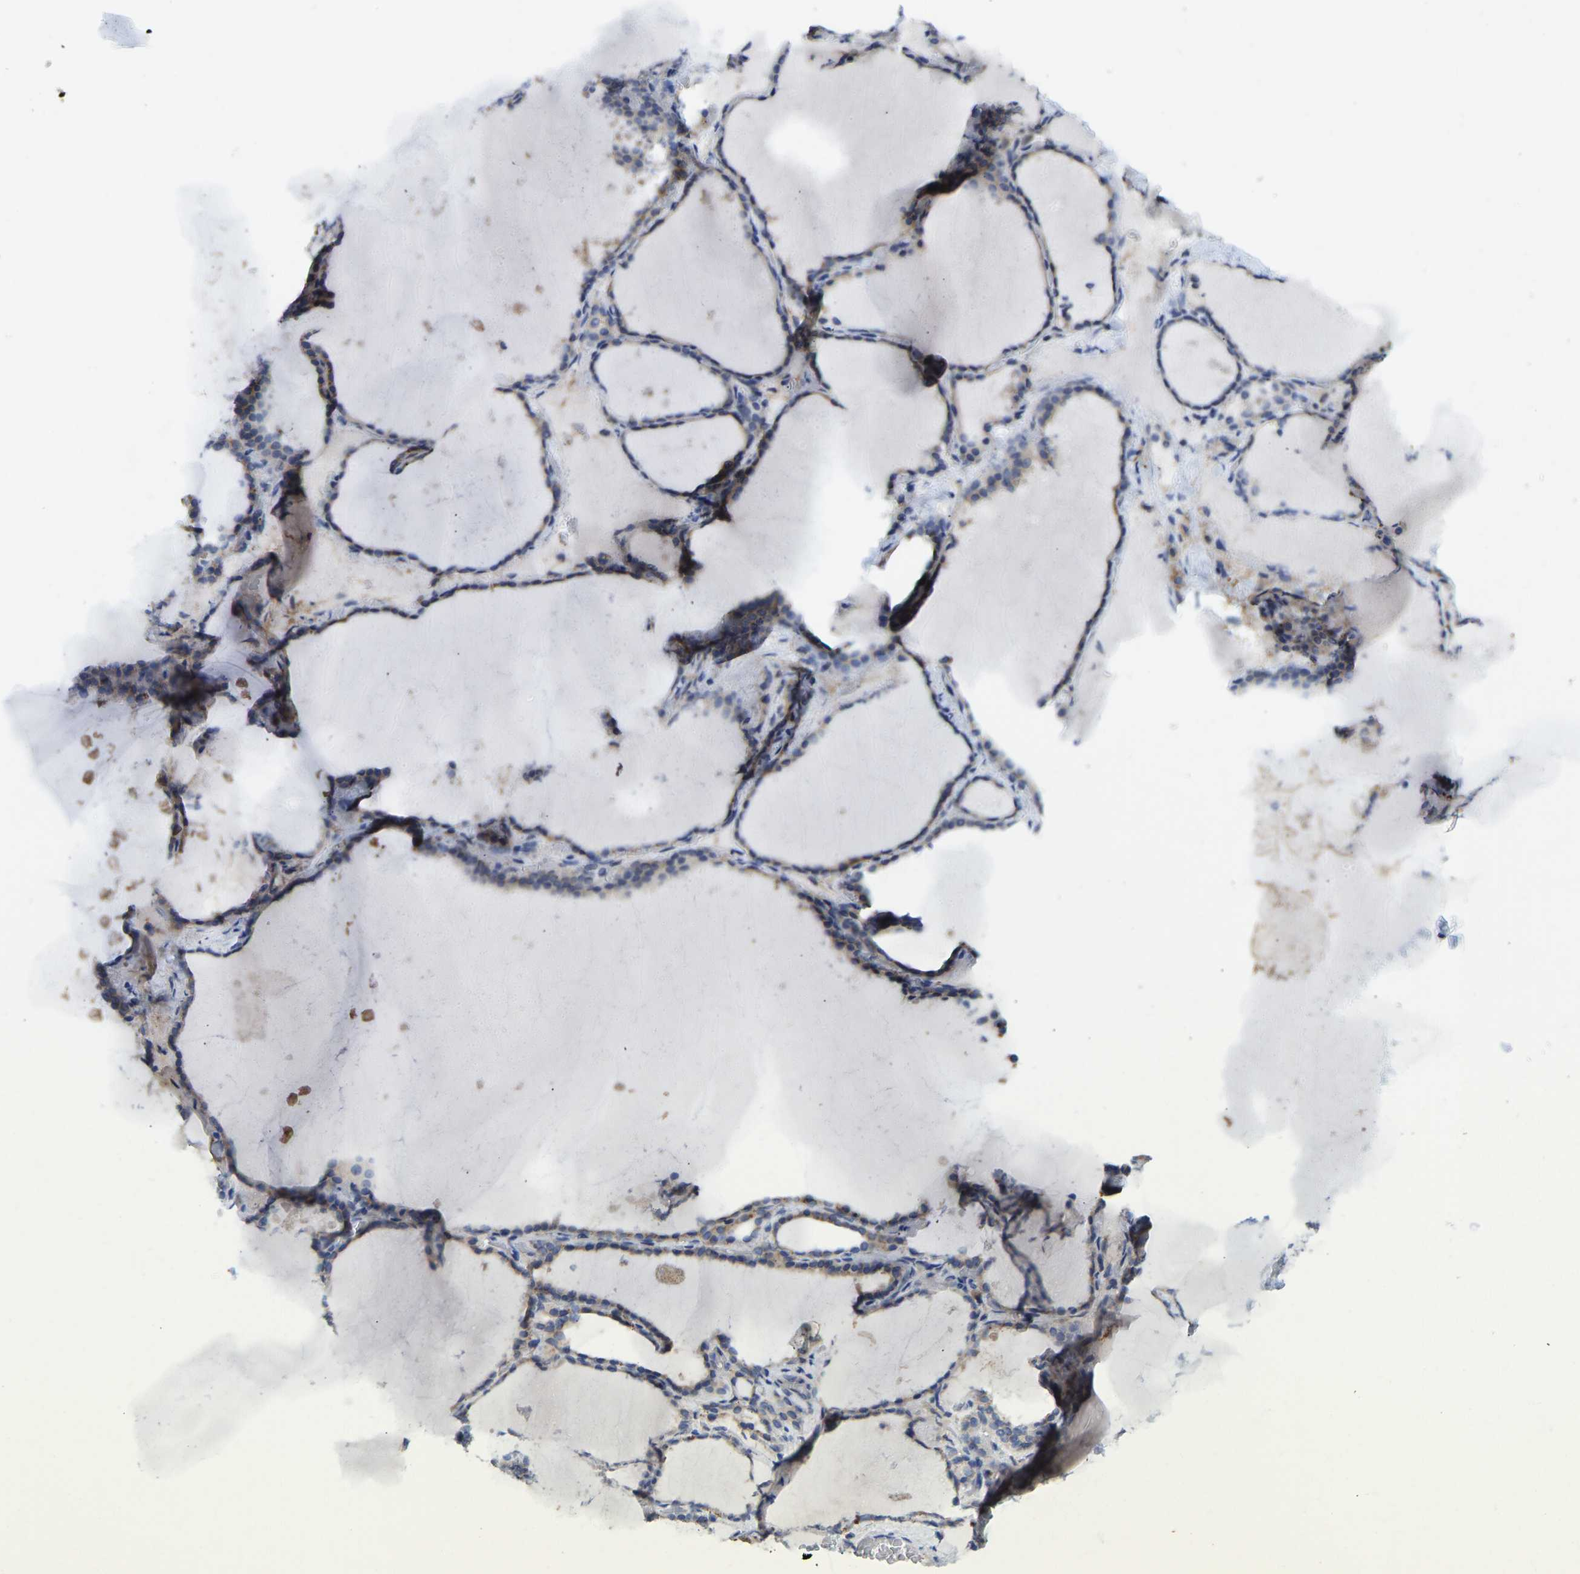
{"staining": {"intensity": "moderate", "quantity": "25%-75%", "location": "cytoplasmic/membranous"}, "tissue": "thyroid gland", "cell_type": "Glandular cells", "image_type": "normal", "snomed": [{"axis": "morphology", "description": "Normal tissue, NOS"}, {"axis": "topography", "description": "Thyroid gland"}], "caption": "A brown stain labels moderate cytoplasmic/membranous expression of a protein in glandular cells of normal thyroid gland. (DAB = brown stain, brightfield microscopy at high magnification).", "gene": "NDRG3", "patient": {"sex": "female", "age": 28}}